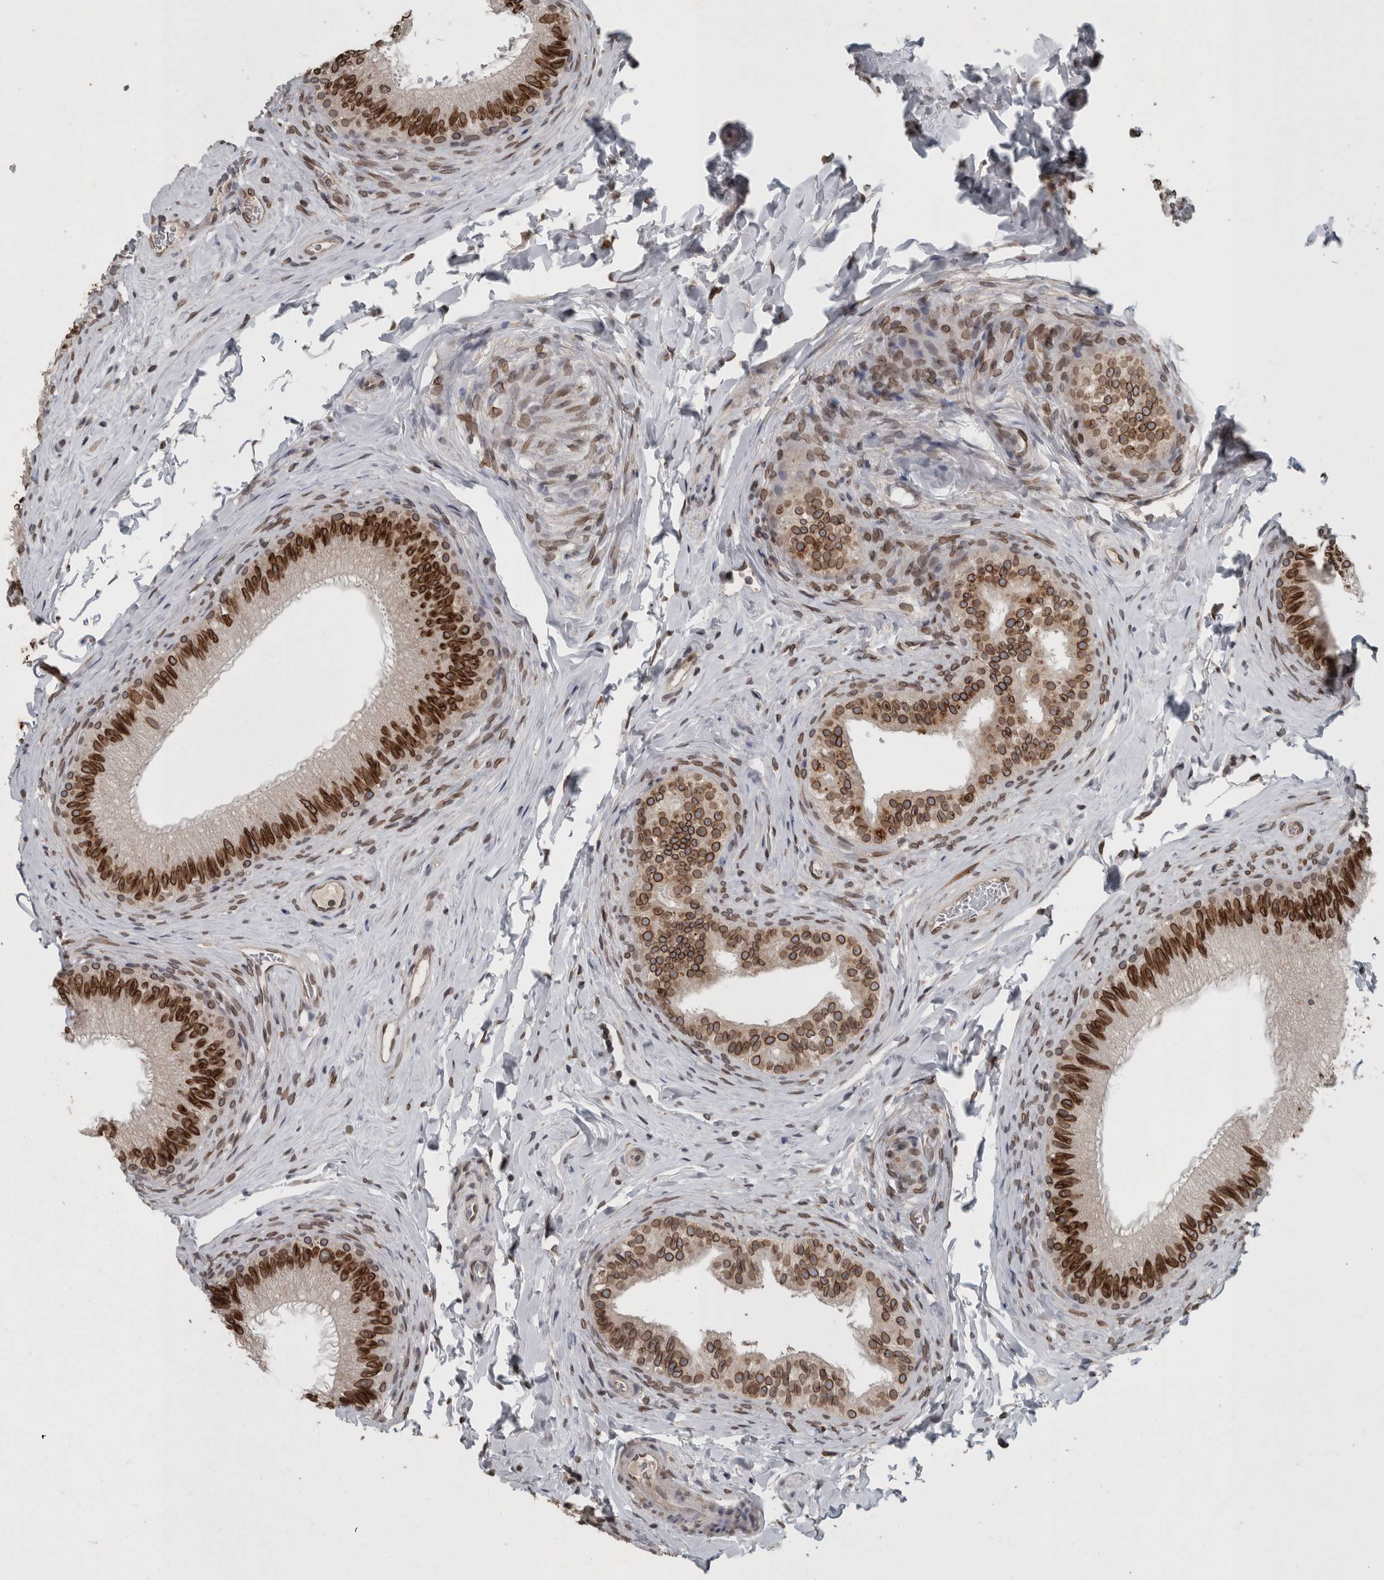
{"staining": {"intensity": "strong", "quantity": ">75%", "location": "cytoplasmic/membranous,nuclear"}, "tissue": "epididymis", "cell_type": "Glandular cells", "image_type": "normal", "snomed": [{"axis": "morphology", "description": "Normal tissue, NOS"}, {"axis": "topography", "description": "Epididymis"}], "caption": "Protein expression analysis of unremarkable epididymis shows strong cytoplasmic/membranous,nuclear staining in approximately >75% of glandular cells. (DAB (3,3'-diaminobenzidine) IHC, brown staining for protein, blue staining for nuclei).", "gene": "RANBP2", "patient": {"sex": "male", "age": 49}}